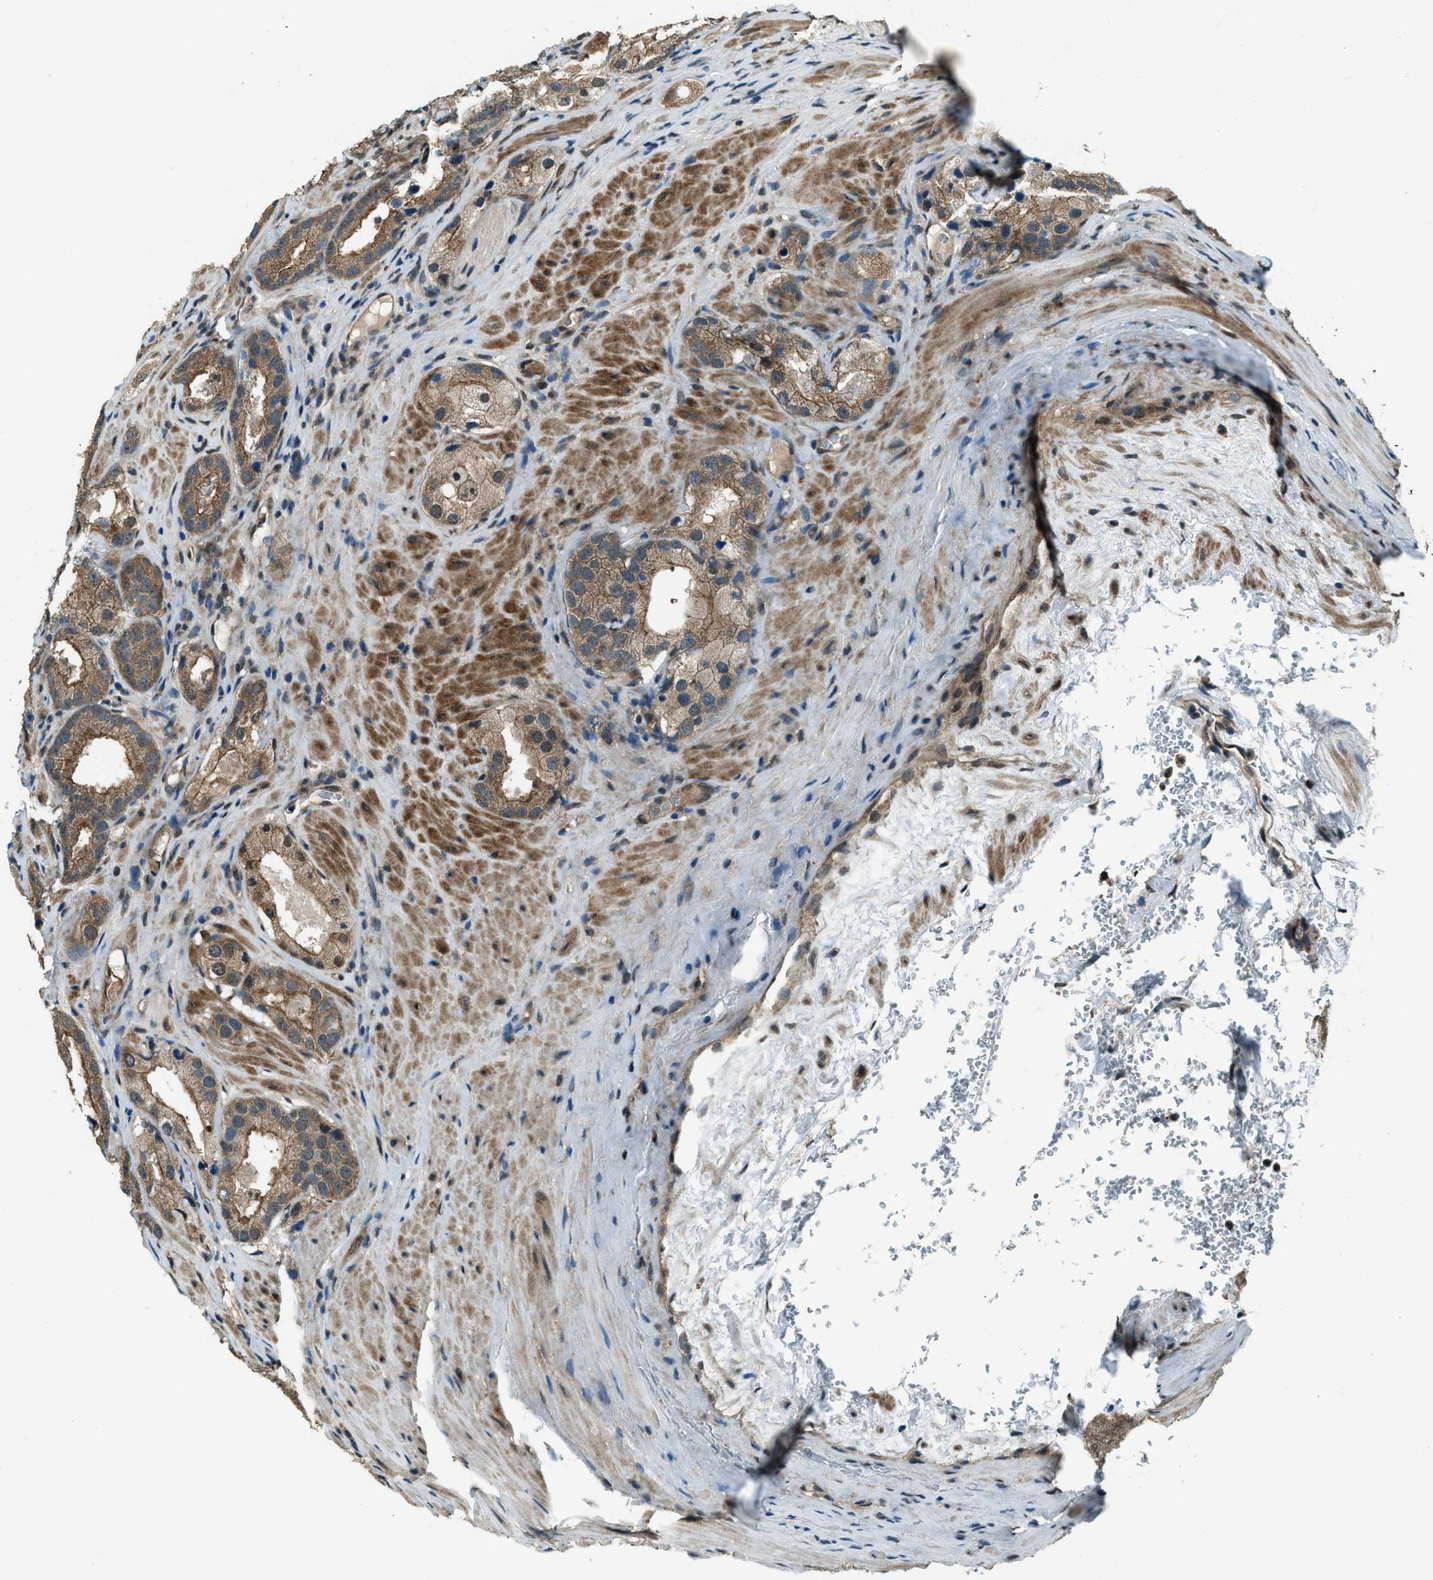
{"staining": {"intensity": "moderate", "quantity": ">75%", "location": "cytoplasmic/membranous"}, "tissue": "prostate cancer", "cell_type": "Tumor cells", "image_type": "cancer", "snomed": [{"axis": "morphology", "description": "Adenocarcinoma, High grade"}, {"axis": "topography", "description": "Prostate"}], "caption": "Immunohistochemistry (IHC) photomicrograph of neoplastic tissue: prostate high-grade adenocarcinoma stained using immunohistochemistry exhibits medium levels of moderate protein expression localized specifically in the cytoplasmic/membranous of tumor cells, appearing as a cytoplasmic/membranous brown color.", "gene": "SVIL", "patient": {"sex": "male", "age": 63}}